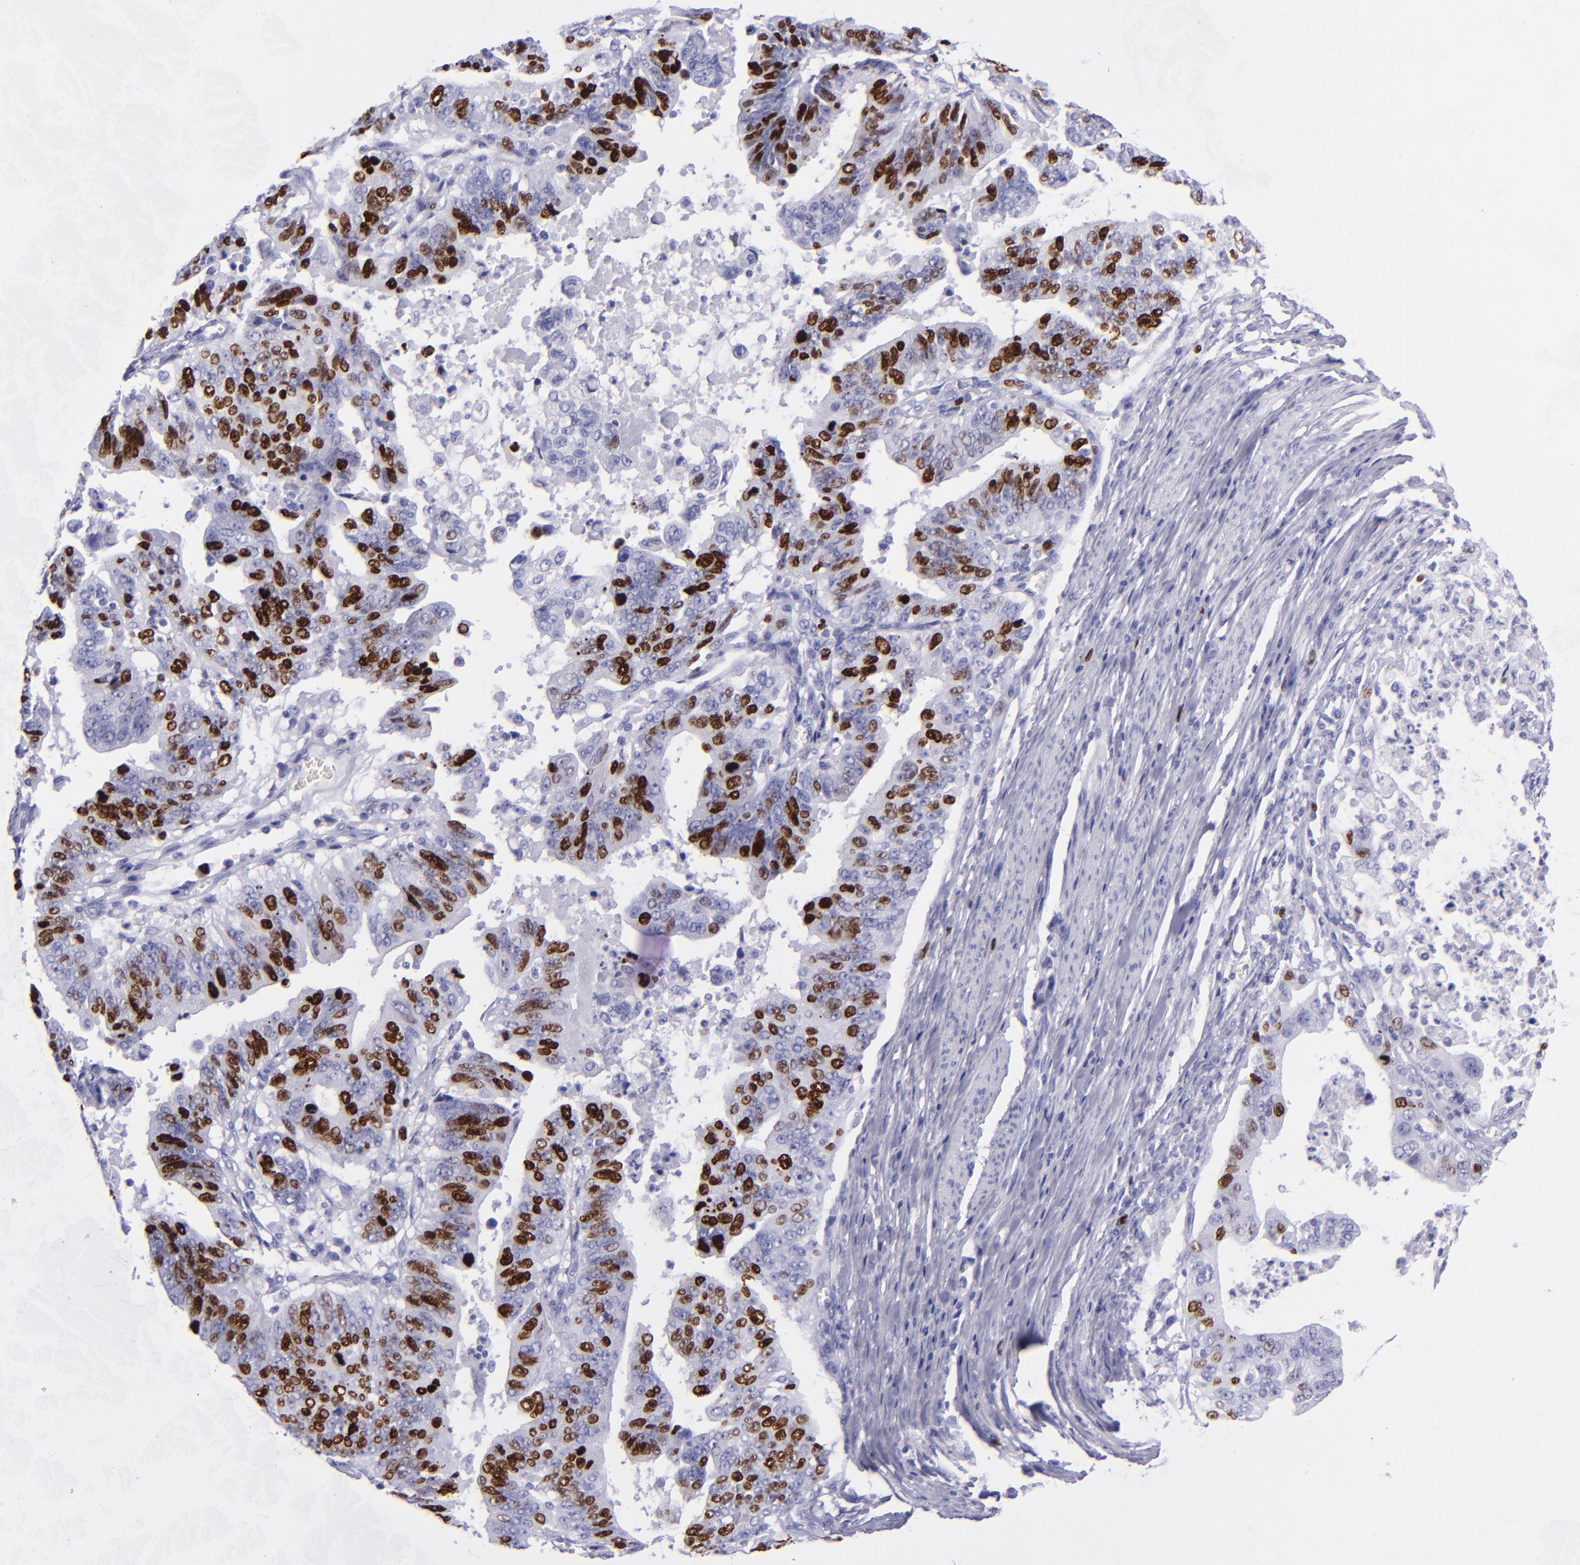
{"staining": {"intensity": "strong", "quantity": "25%-75%", "location": "nuclear"}, "tissue": "stomach cancer", "cell_type": "Tumor cells", "image_type": "cancer", "snomed": [{"axis": "morphology", "description": "Adenocarcinoma, NOS"}, {"axis": "topography", "description": "Stomach, upper"}], "caption": "Immunohistochemical staining of human stomach cancer (adenocarcinoma) demonstrates strong nuclear protein expression in about 25%-75% of tumor cells.", "gene": "TOP2A", "patient": {"sex": "female", "age": 50}}